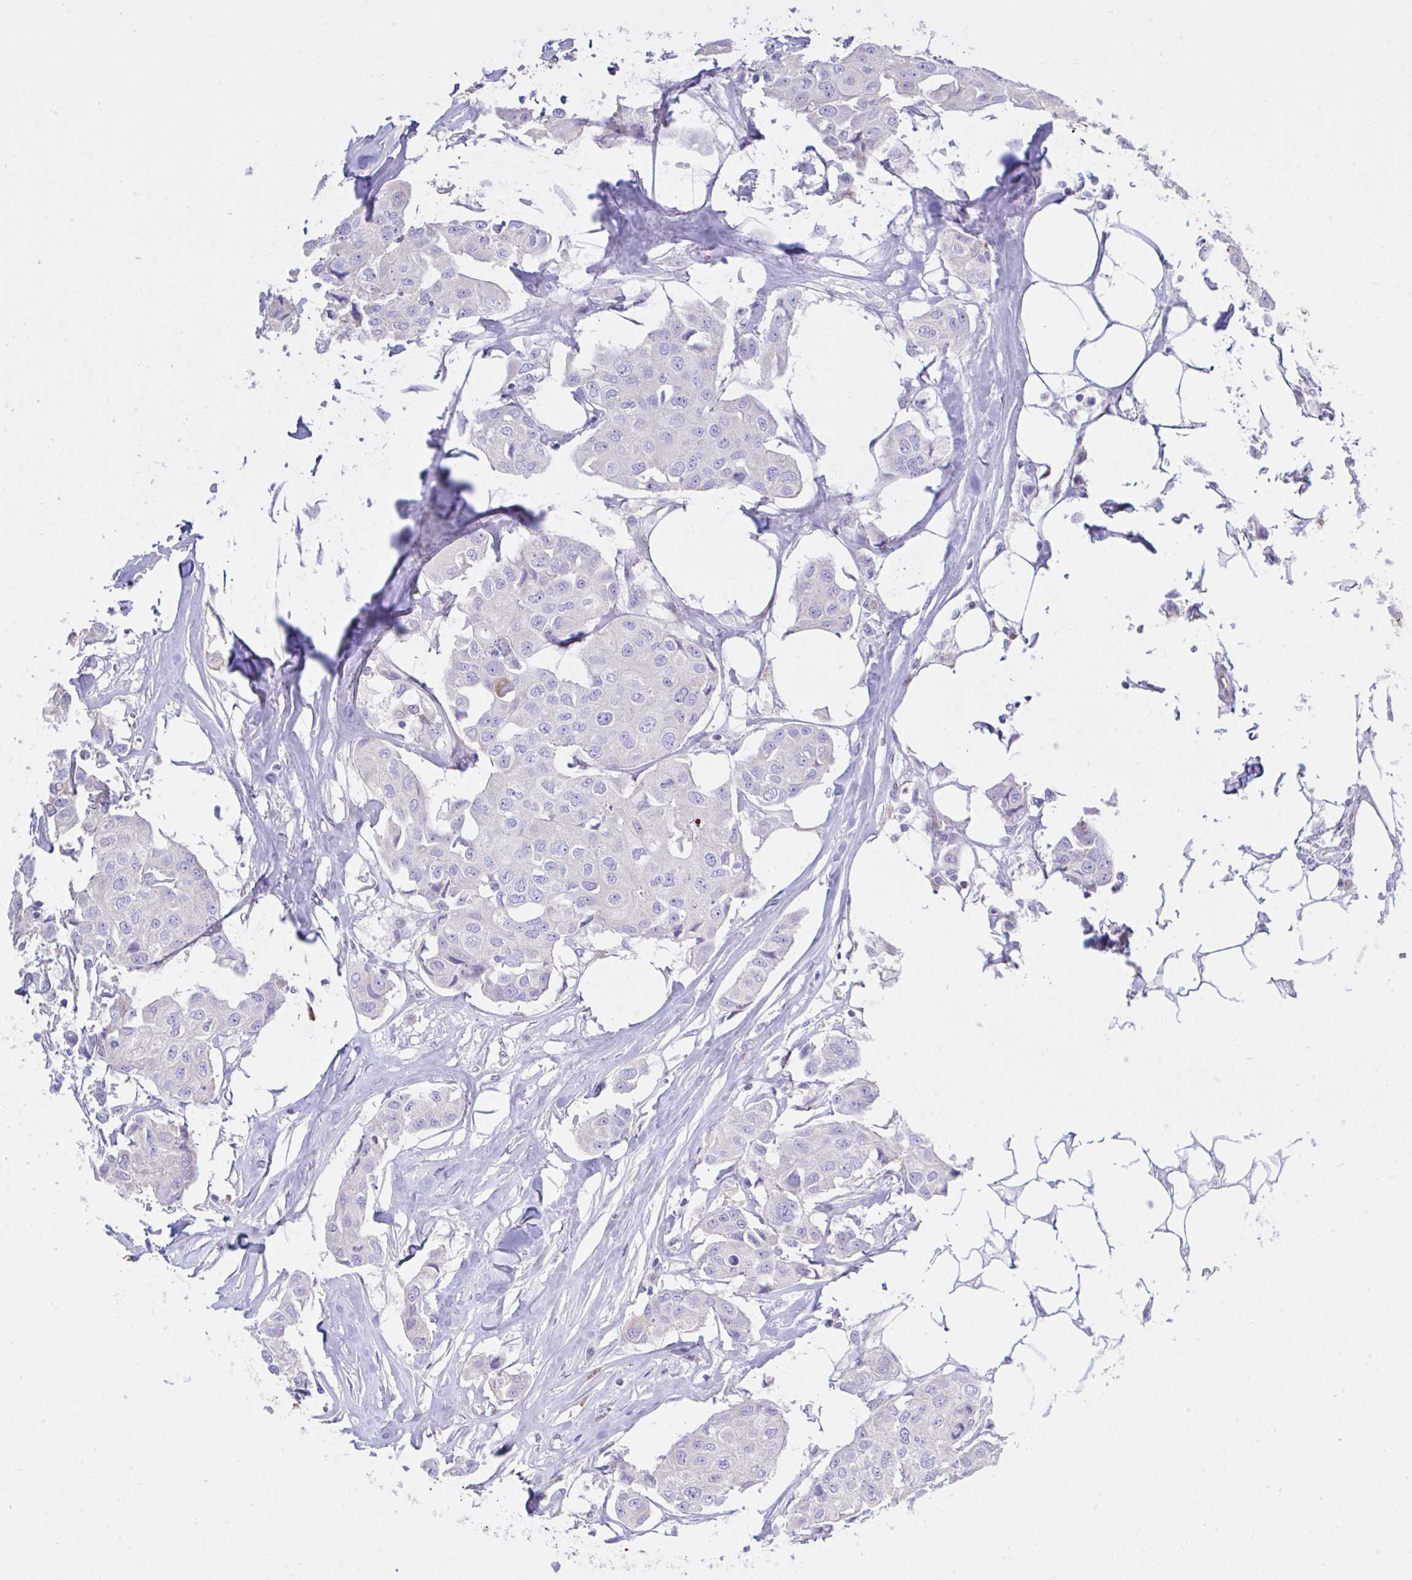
{"staining": {"intensity": "negative", "quantity": "none", "location": "none"}, "tissue": "breast cancer", "cell_type": "Tumor cells", "image_type": "cancer", "snomed": [{"axis": "morphology", "description": "Duct carcinoma"}, {"axis": "topography", "description": "Breast"}, {"axis": "topography", "description": "Lymph node"}], "caption": "Human infiltrating ductal carcinoma (breast) stained for a protein using immunohistochemistry shows no positivity in tumor cells.", "gene": "EEF1A2", "patient": {"sex": "female", "age": 80}}